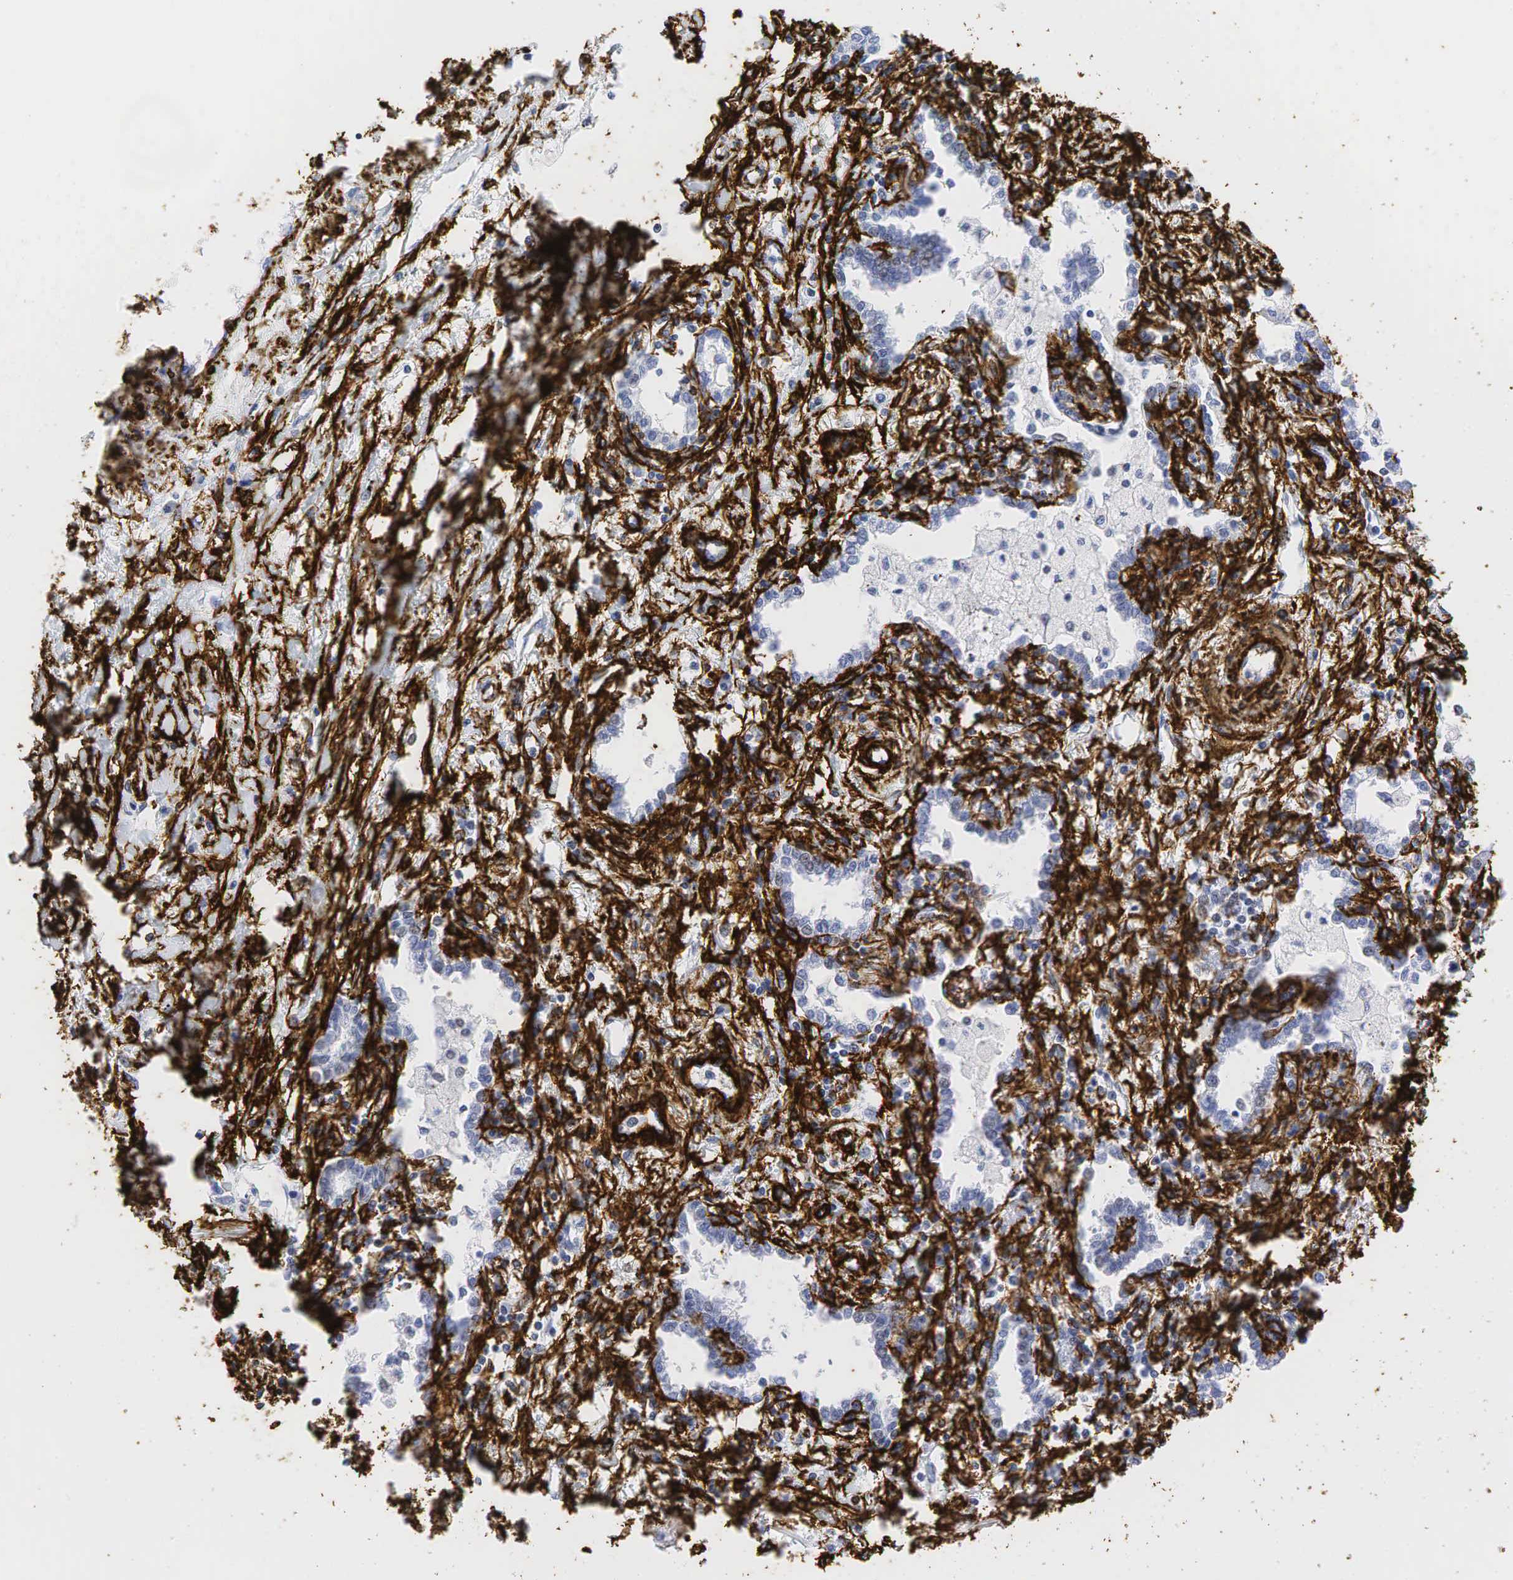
{"staining": {"intensity": "weak", "quantity": "<25%", "location": "nuclear"}, "tissue": "lung cancer", "cell_type": "Tumor cells", "image_type": "cancer", "snomed": [{"axis": "morphology", "description": "Adenocarcinoma, NOS"}, {"axis": "topography", "description": "Lung"}], "caption": "An immunohistochemistry photomicrograph of lung cancer (adenocarcinoma) is shown. There is no staining in tumor cells of lung cancer (adenocarcinoma).", "gene": "ACTA2", "patient": {"sex": "male", "age": 60}}